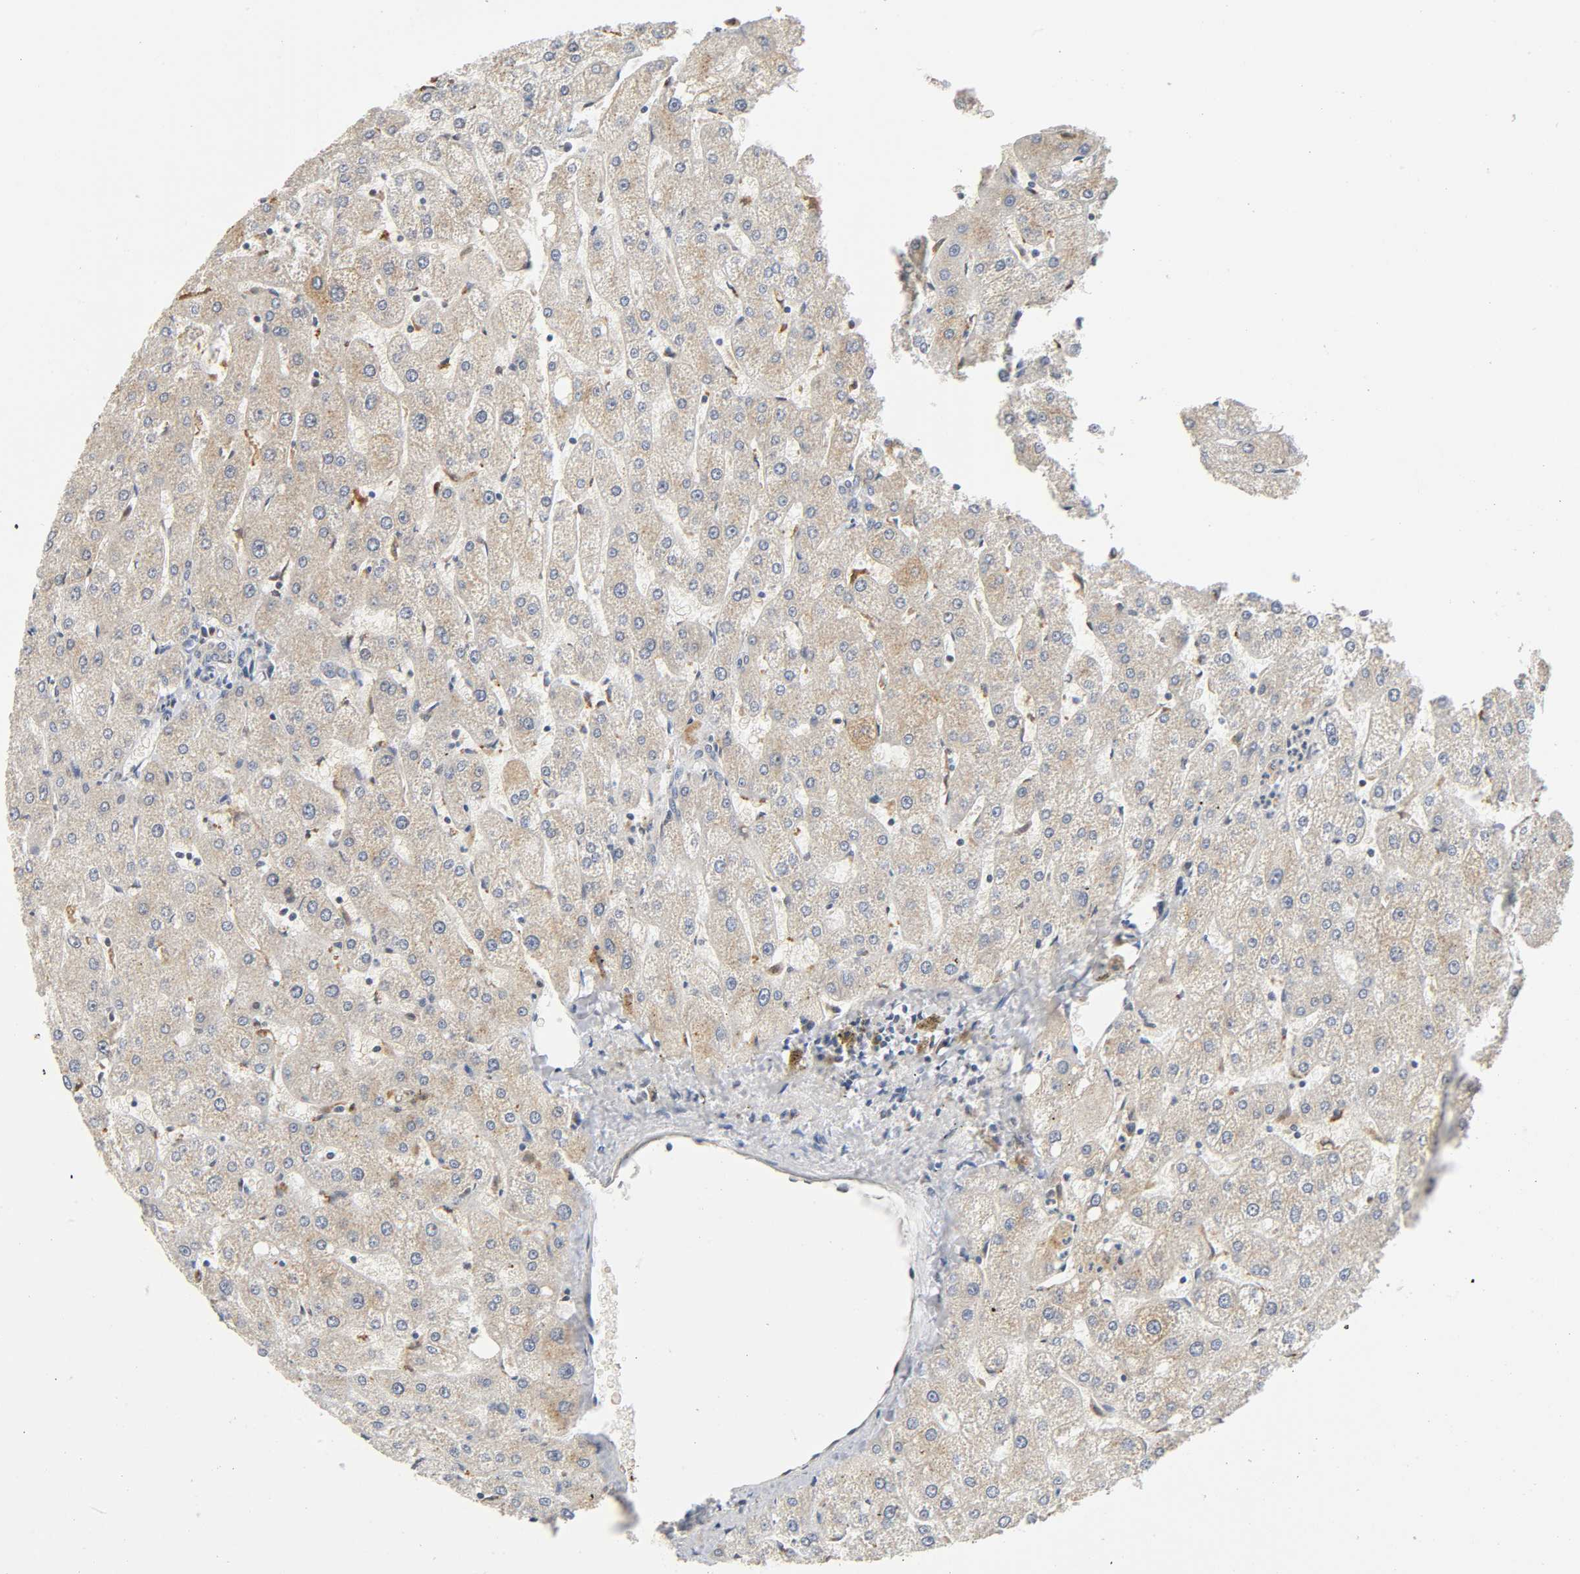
{"staining": {"intensity": "negative", "quantity": "none", "location": "none"}, "tissue": "liver", "cell_type": "Cholangiocytes", "image_type": "normal", "snomed": [{"axis": "morphology", "description": "Normal tissue, NOS"}, {"axis": "topography", "description": "Liver"}], "caption": "Immunohistochemistry of normal human liver displays no staining in cholangiocytes.", "gene": "KAT2B", "patient": {"sex": "male", "age": 67}}